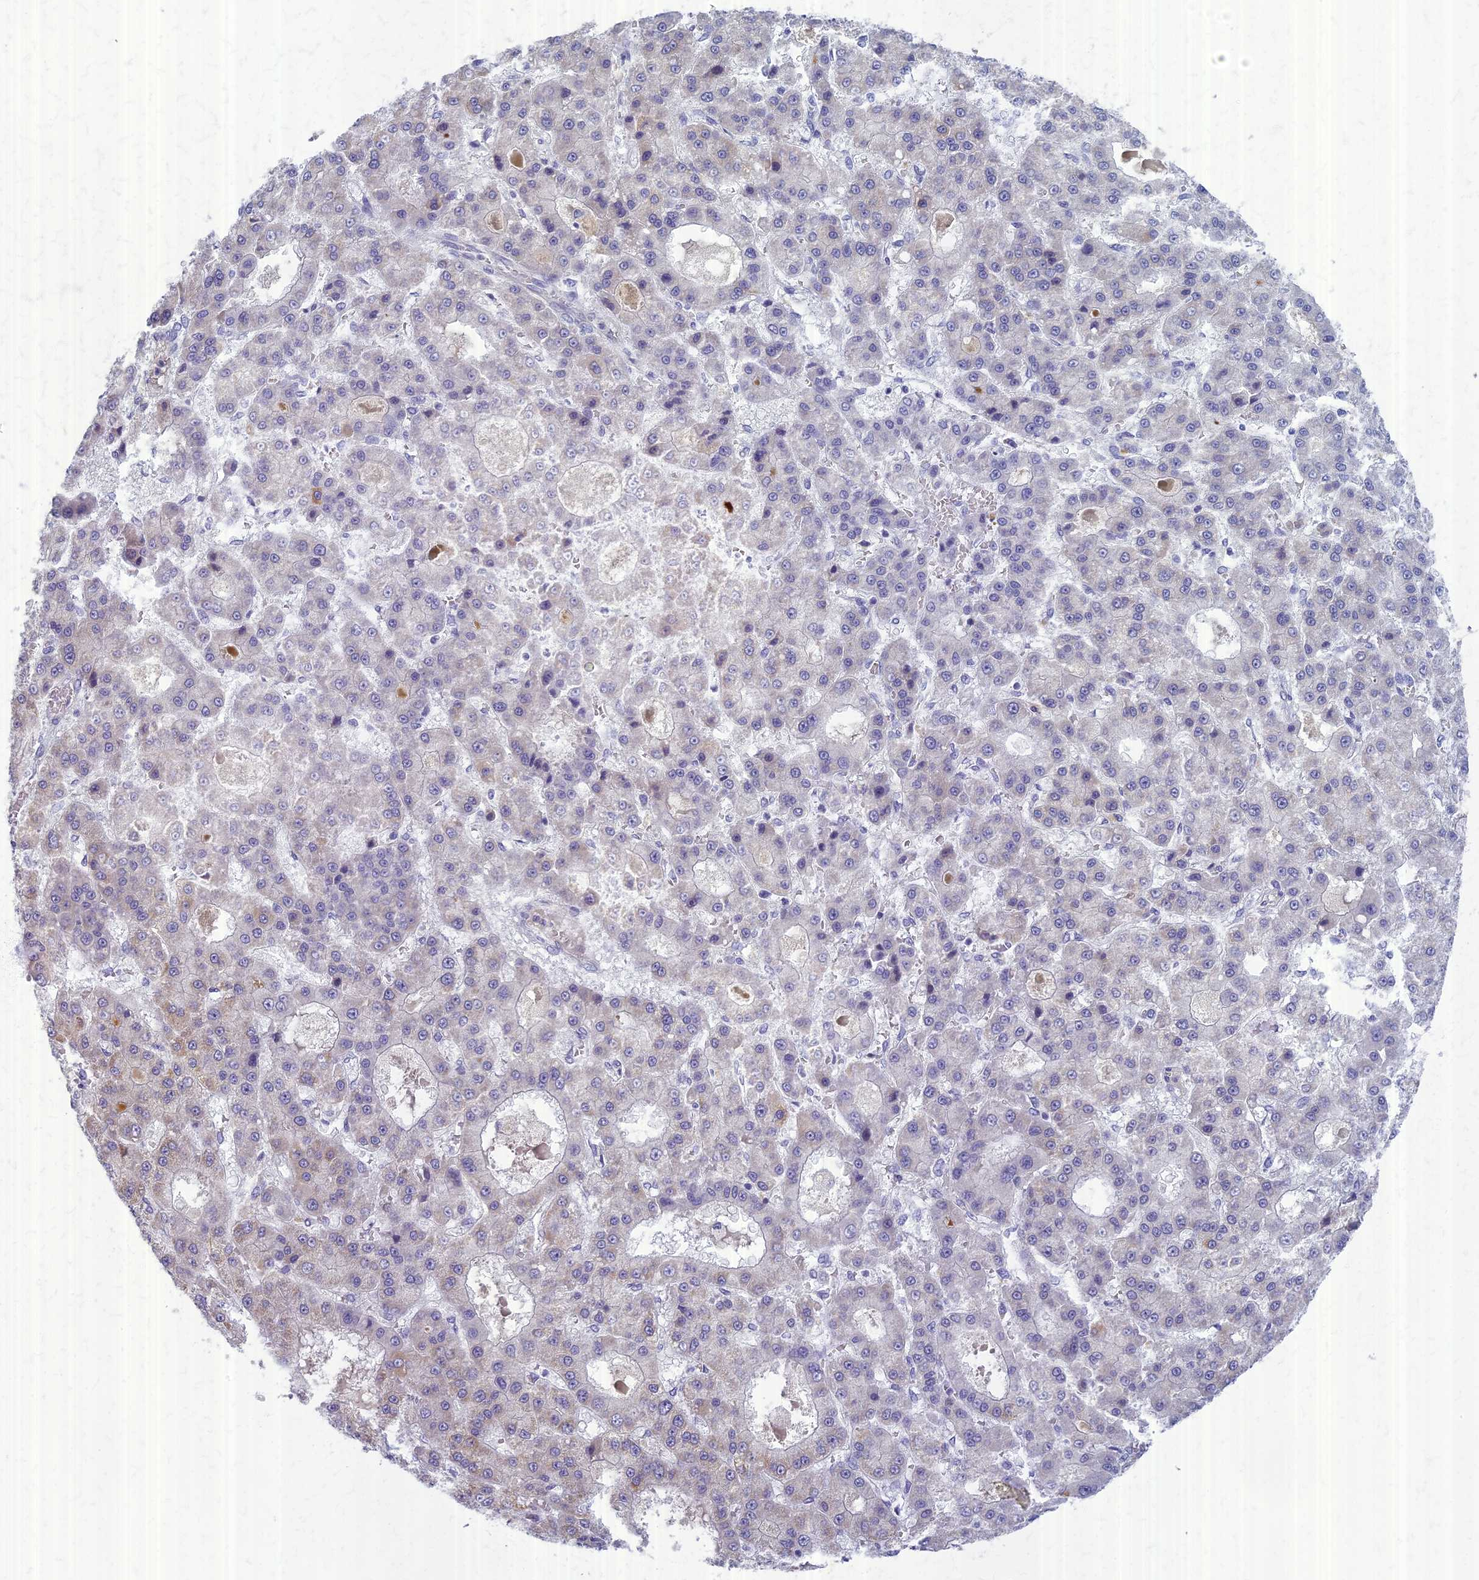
{"staining": {"intensity": "weak", "quantity": "<25%", "location": "cytoplasmic/membranous"}, "tissue": "liver cancer", "cell_type": "Tumor cells", "image_type": "cancer", "snomed": [{"axis": "morphology", "description": "Carcinoma, Hepatocellular, NOS"}, {"axis": "topography", "description": "Liver"}], "caption": "This is an IHC histopathology image of human liver cancer. There is no staining in tumor cells.", "gene": "AP4E1", "patient": {"sex": "male", "age": 70}}